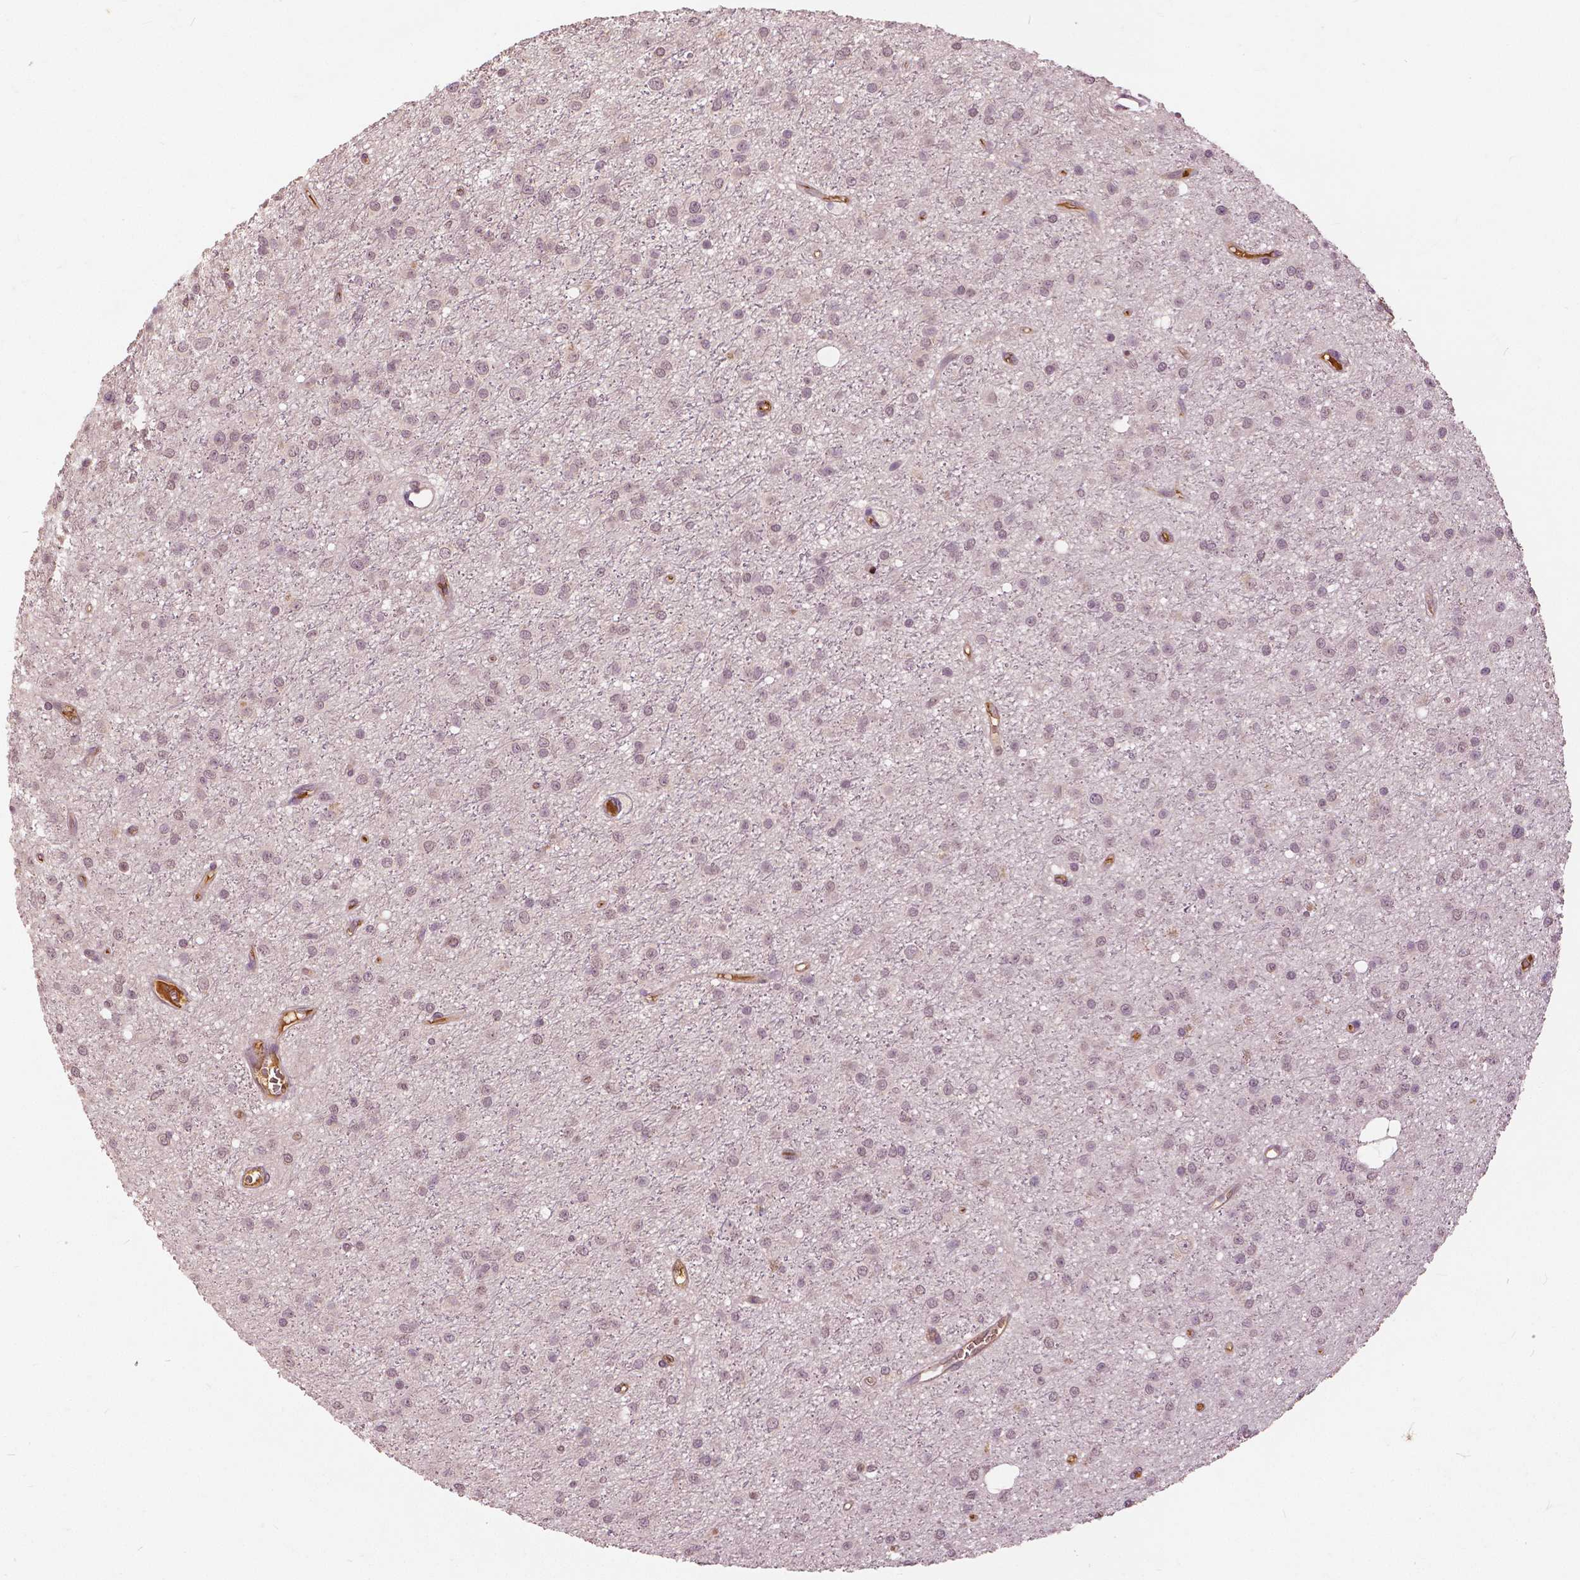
{"staining": {"intensity": "weak", "quantity": "<25%", "location": "nuclear"}, "tissue": "glioma", "cell_type": "Tumor cells", "image_type": "cancer", "snomed": [{"axis": "morphology", "description": "Glioma, malignant, Low grade"}, {"axis": "topography", "description": "Brain"}], "caption": "The photomicrograph exhibits no significant positivity in tumor cells of malignant glioma (low-grade). Nuclei are stained in blue.", "gene": "ANGPTL4", "patient": {"sex": "male", "age": 27}}